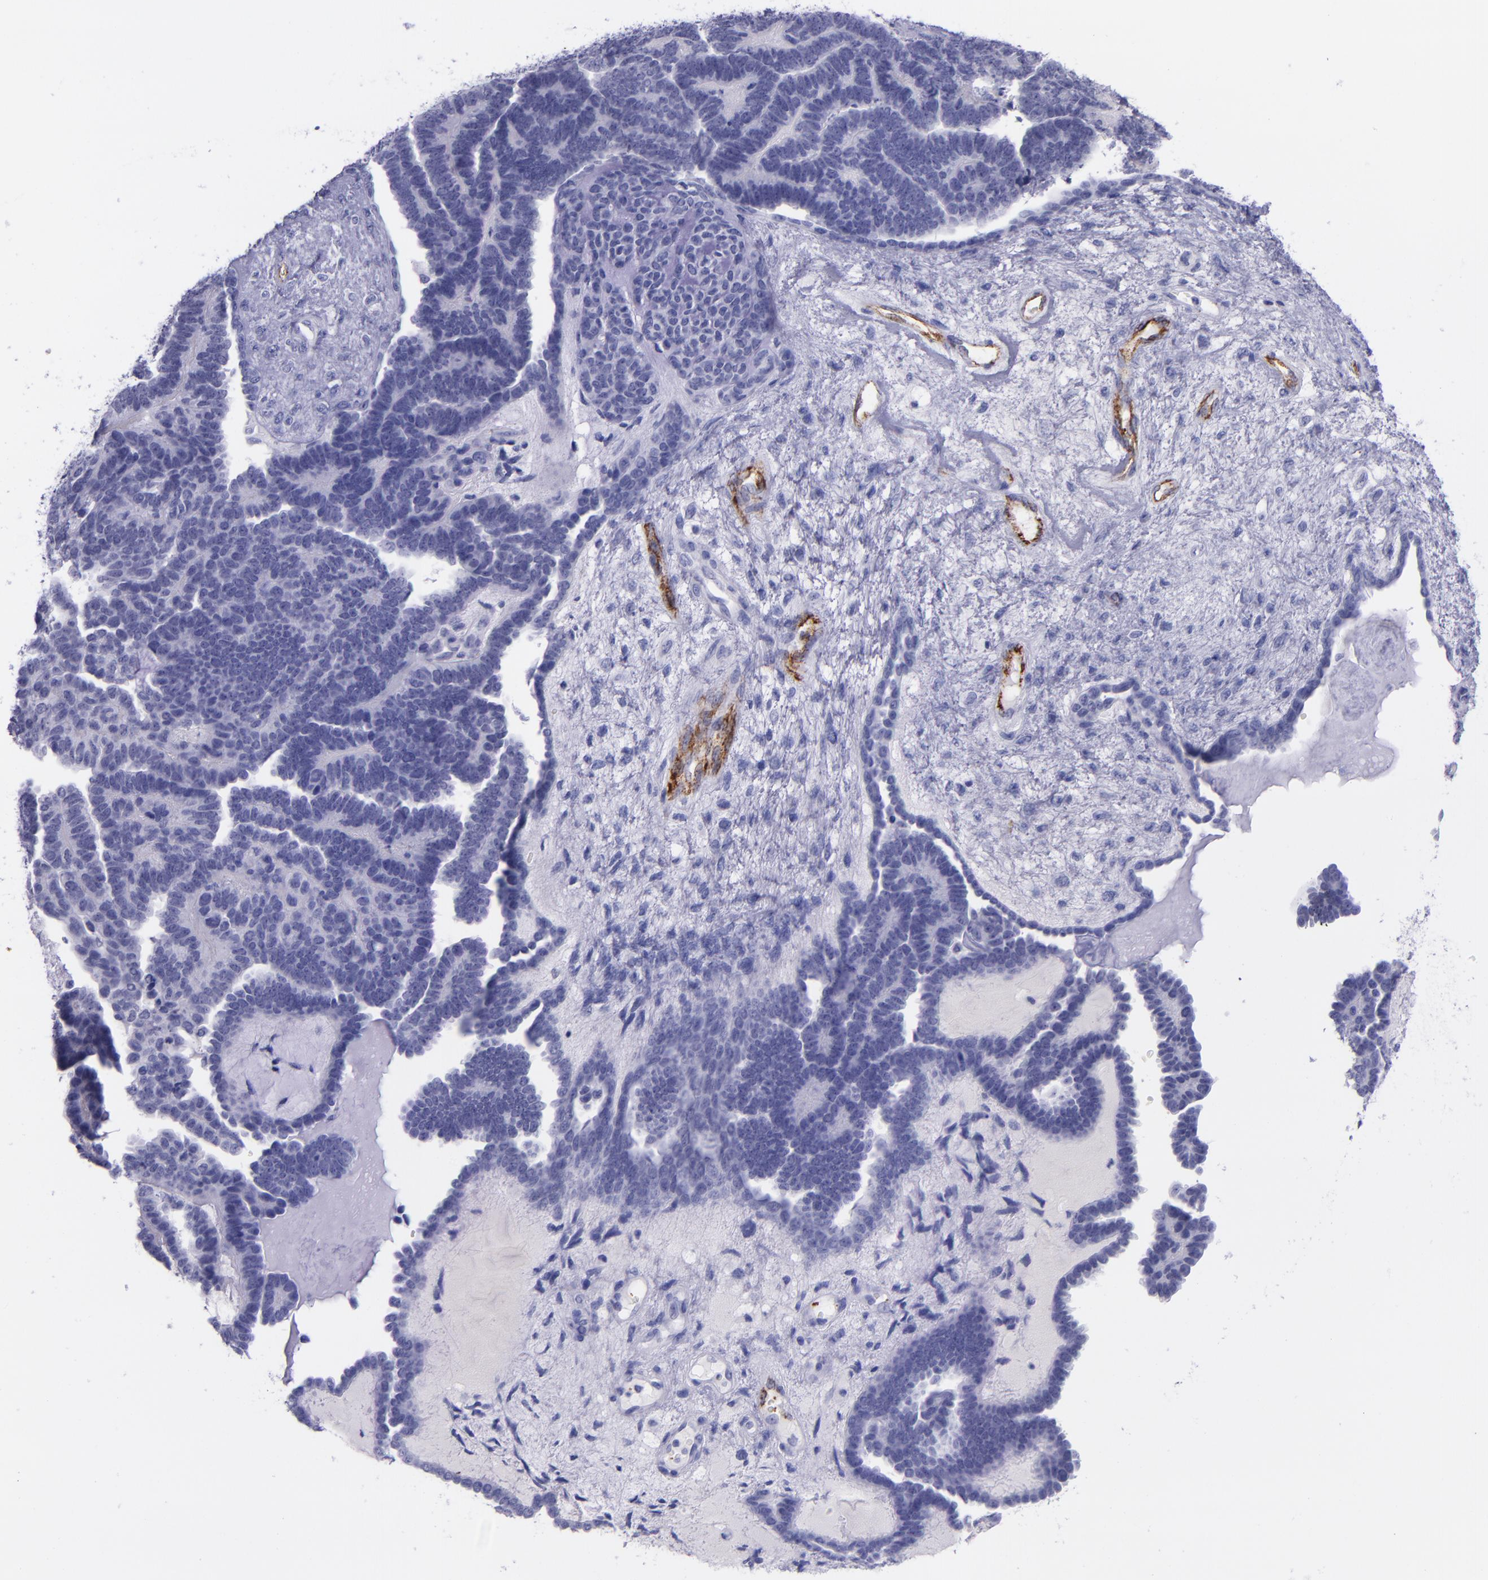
{"staining": {"intensity": "negative", "quantity": "none", "location": "none"}, "tissue": "endometrial cancer", "cell_type": "Tumor cells", "image_type": "cancer", "snomed": [{"axis": "morphology", "description": "Neoplasm, malignant, NOS"}, {"axis": "topography", "description": "Endometrium"}], "caption": "Immunohistochemistry of malignant neoplasm (endometrial) reveals no expression in tumor cells.", "gene": "SELE", "patient": {"sex": "female", "age": 74}}